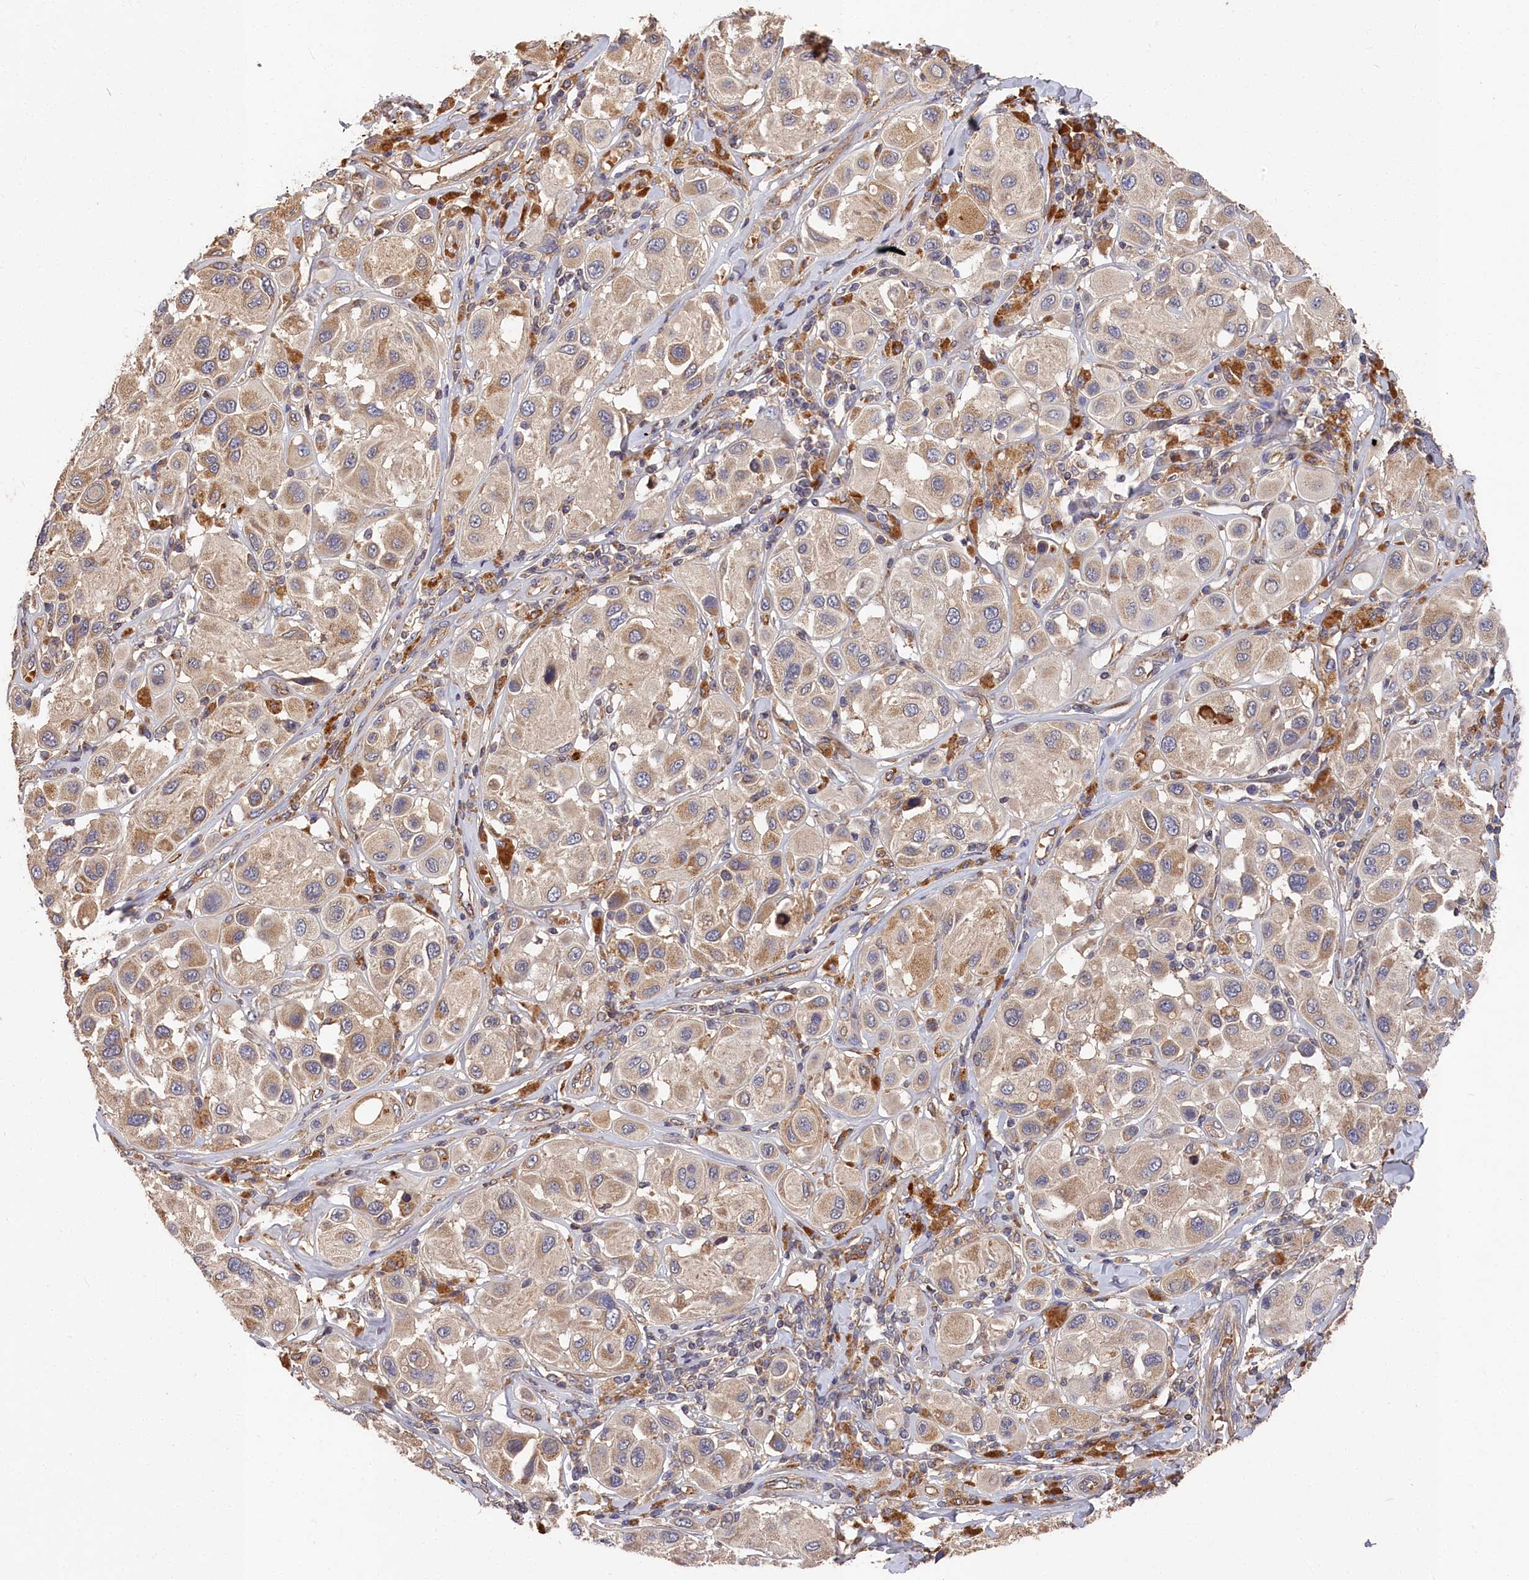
{"staining": {"intensity": "weak", "quantity": "25%-75%", "location": "cytoplasmic/membranous"}, "tissue": "melanoma", "cell_type": "Tumor cells", "image_type": "cancer", "snomed": [{"axis": "morphology", "description": "Malignant melanoma, Metastatic site"}, {"axis": "topography", "description": "Skin"}], "caption": "DAB (3,3'-diaminobenzidine) immunohistochemical staining of human malignant melanoma (metastatic site) shows weak cytoplasmic/membranous protein positivity in approximately 25%-75% of tumor cells. Nuclei are stained in blue.", "gene": "DHRS11", "patient": {"sex": "male", "age": 41}}